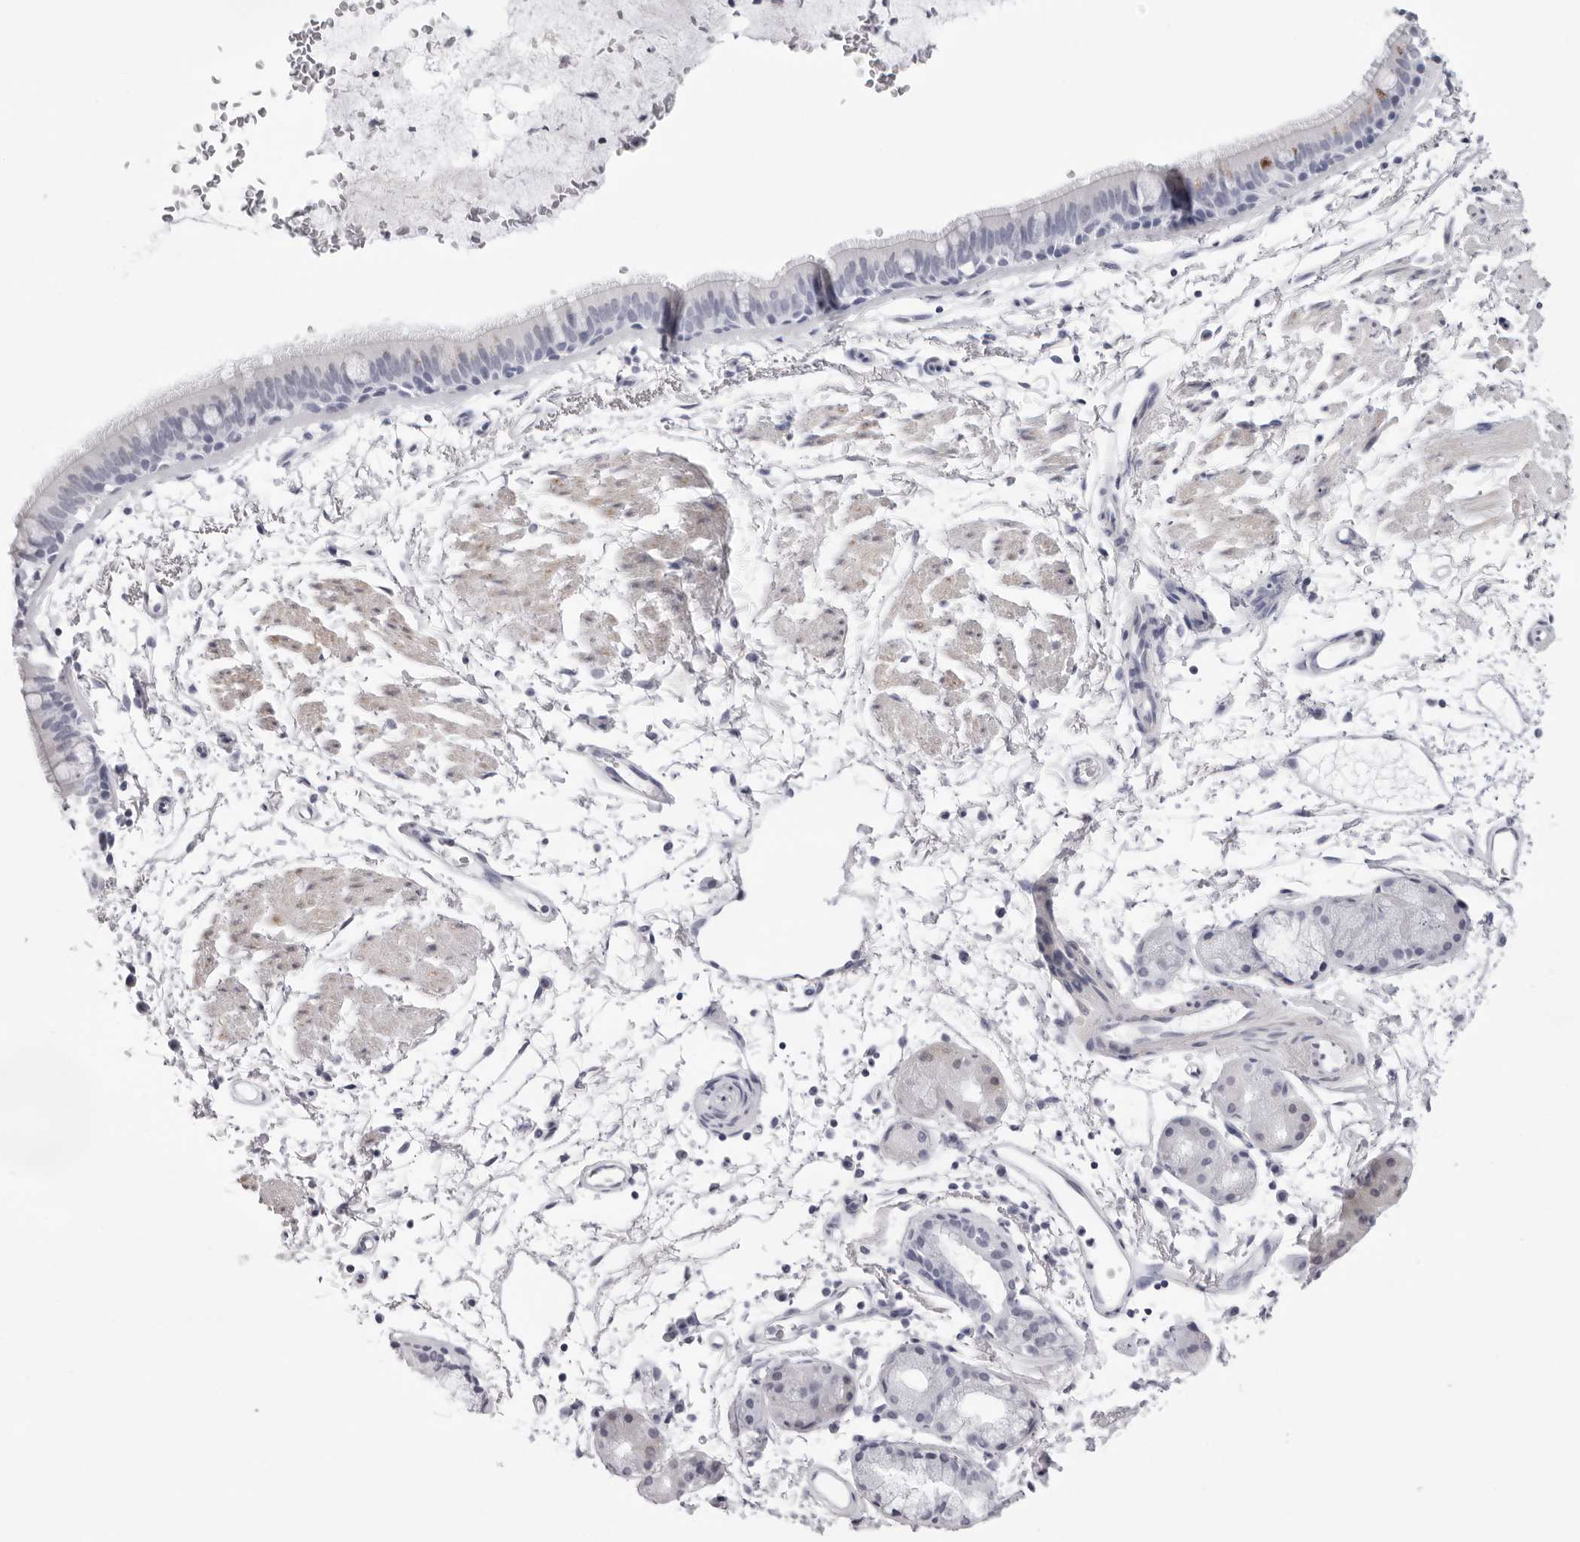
{"staining": {"intensity": "negative", "quantity": "none", "location": "none"}, "tissue": "bronchus", "cell_type": "Respiratory epithelial cells", "image_type": "normal", "snomed": [{"axis": "morphology", "description": "Normal tissue, NOS"}, {"axis": "topography", "description": "Lymph node"}, {"axis": "topography", "description": "Bronchus"}], "caption": "Respiratory epithelial cells are negative for protein expression in benign human bronchus. Nuclei are stained in blue.", "gene": "INSL3", "patient": {"sex": "female", "age": 70}}